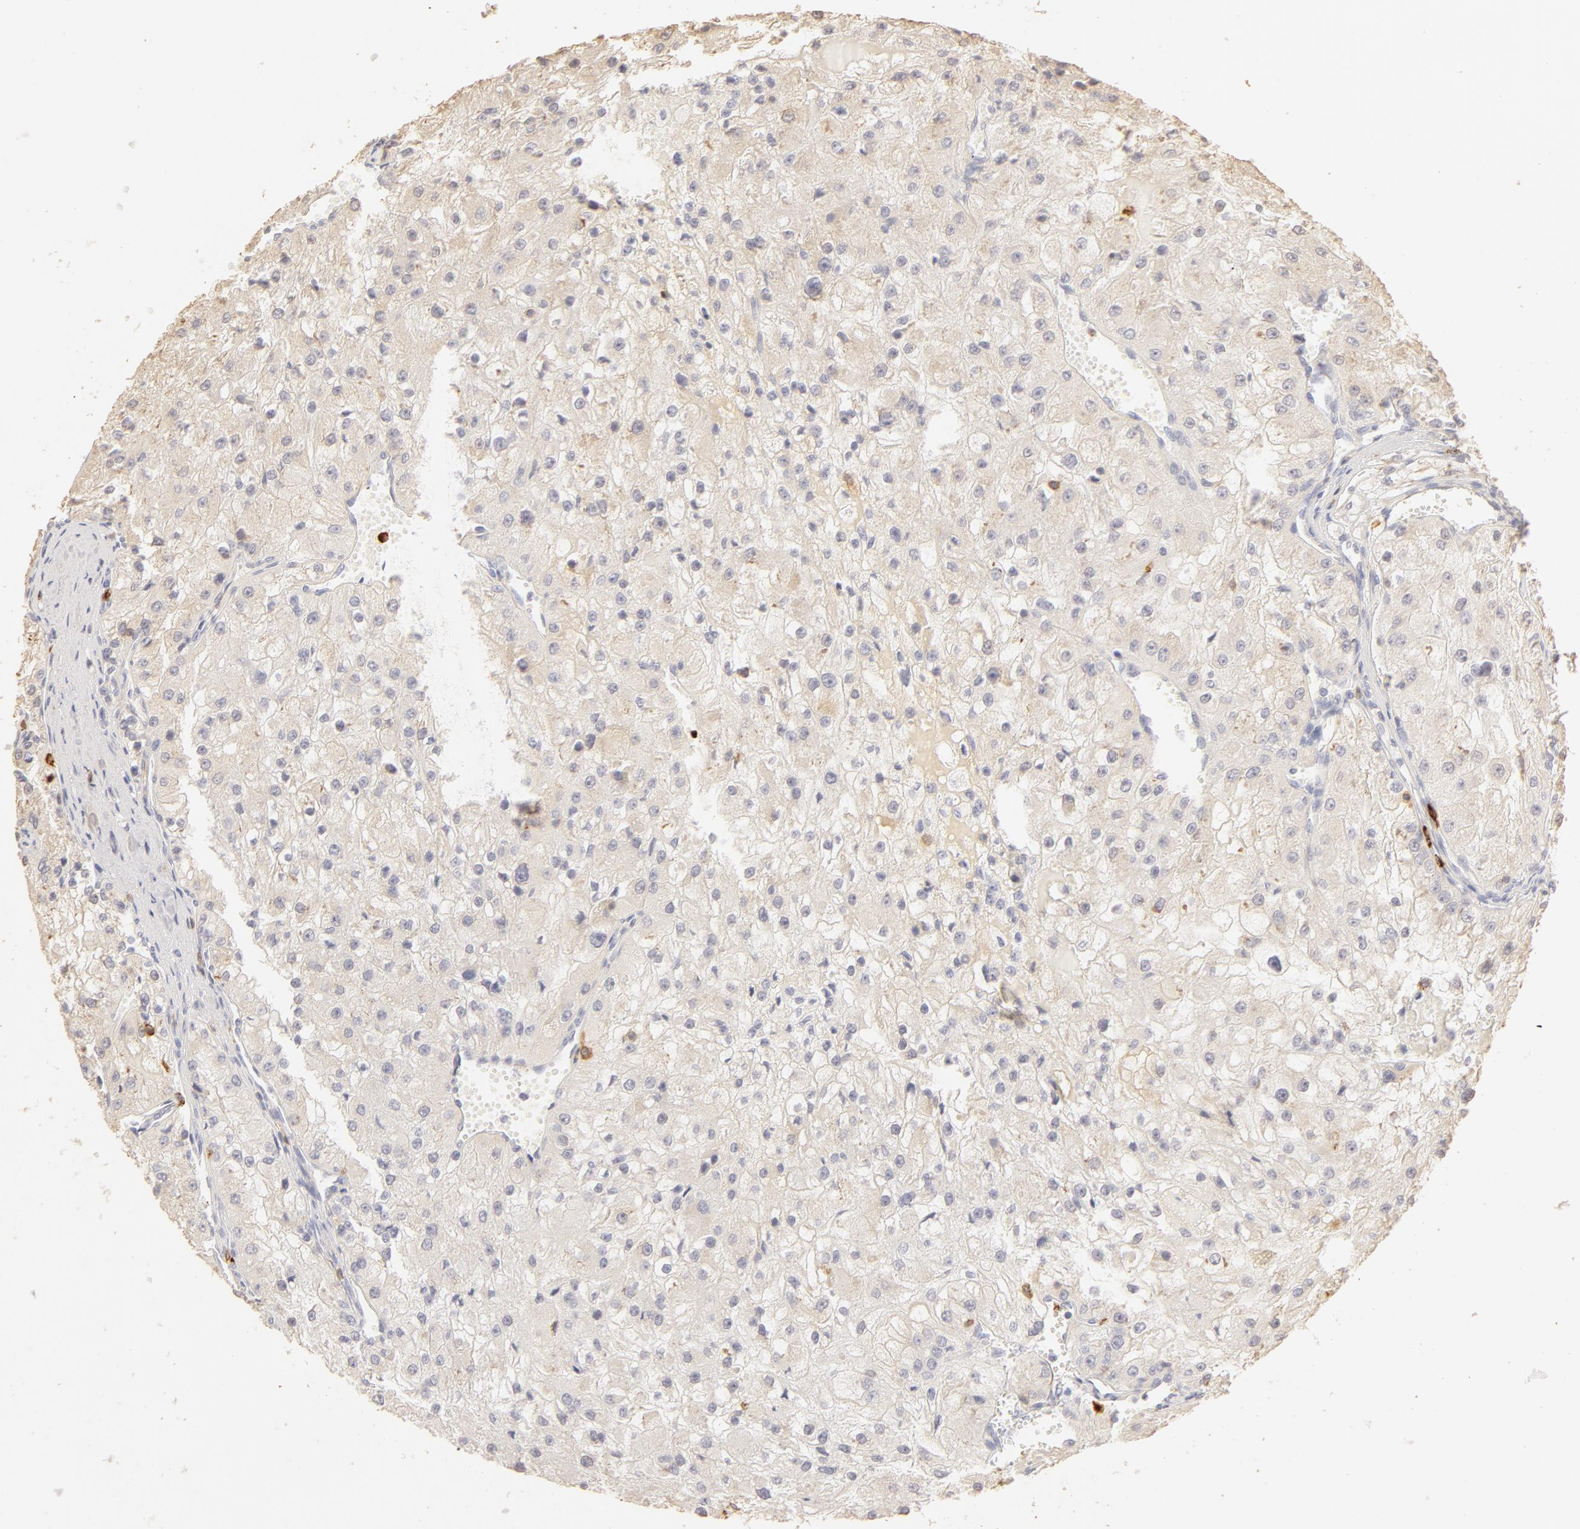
{"staining": {"intensity": "negative", "quantity": "none", "location": "none"}, "tissue": "renal cancer", "cell_type": "Tumor cells", "image_type": "cancer", "snomed": [{"axis": "morphology", "description": "Adenocarcinoma, NOS"}, {"axis": "topography", "description": "Kidney"}], "caption": "Human renal cancer (adenocarcinoma) stained for a protein using immunohistochemistry (IHC) demonstrates no expression in tumor cells.", "gene": "C1R", "patient": {"sex": "female", "age": 74}}